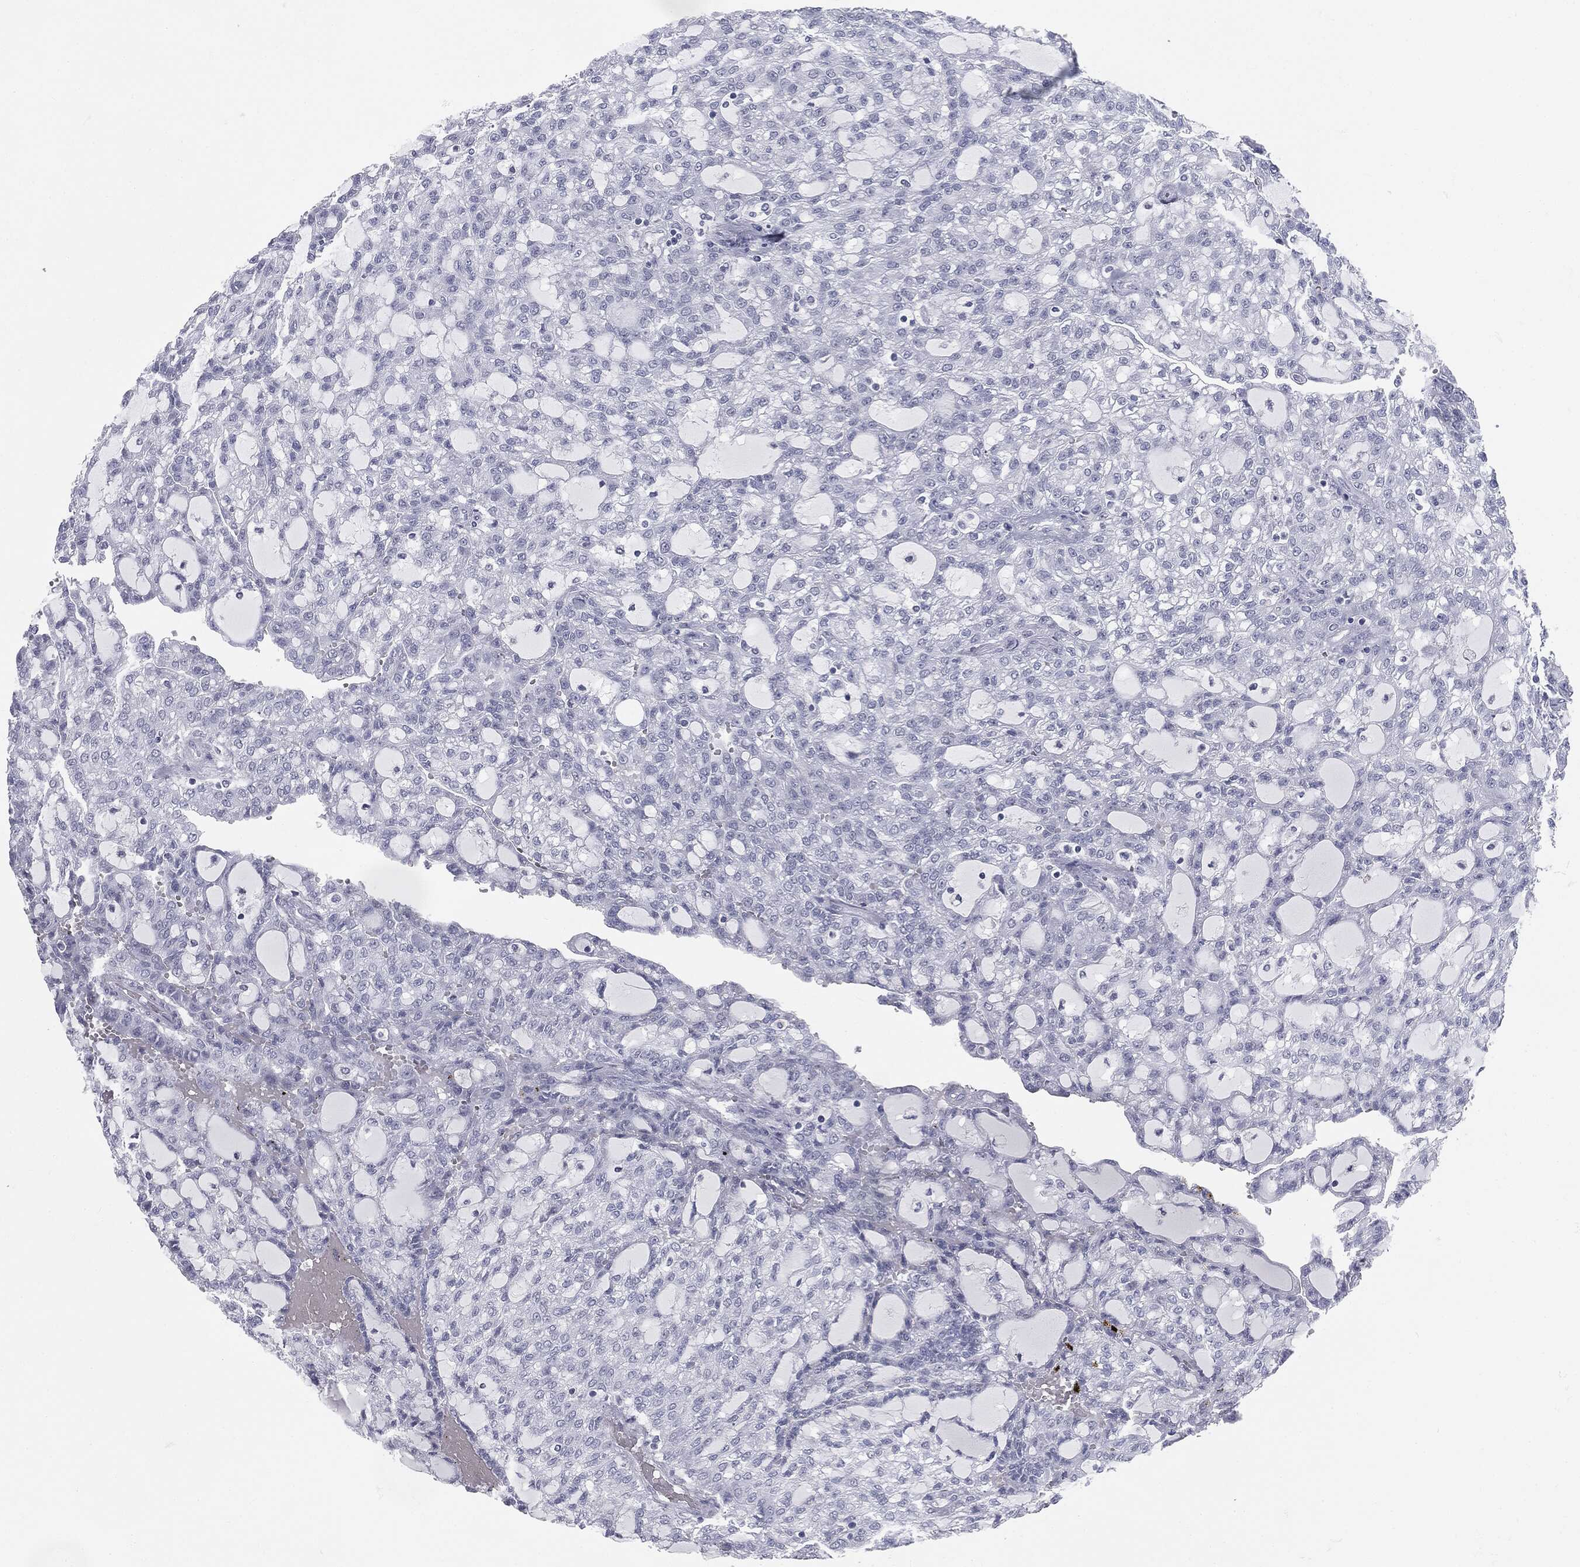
{"staining": {"intensity": "negative", "quantity": "none", "location": "none"}, "tissue": "renal cancer", "cell_type": "Tumor cells", "image_type": "cancer", "snomed": [{"axis": "morphology", "description": "Adenocarcinoma, NOS"}, {"axis": "topography", "description": "Kidney"}], "caption": "The image displays no staining of tumor cells in renal cancer (adenocarcinoma). (DAB IHC, high magnification).", "gene": "TPO", "patient": {"sex": "male", "age": 63}}